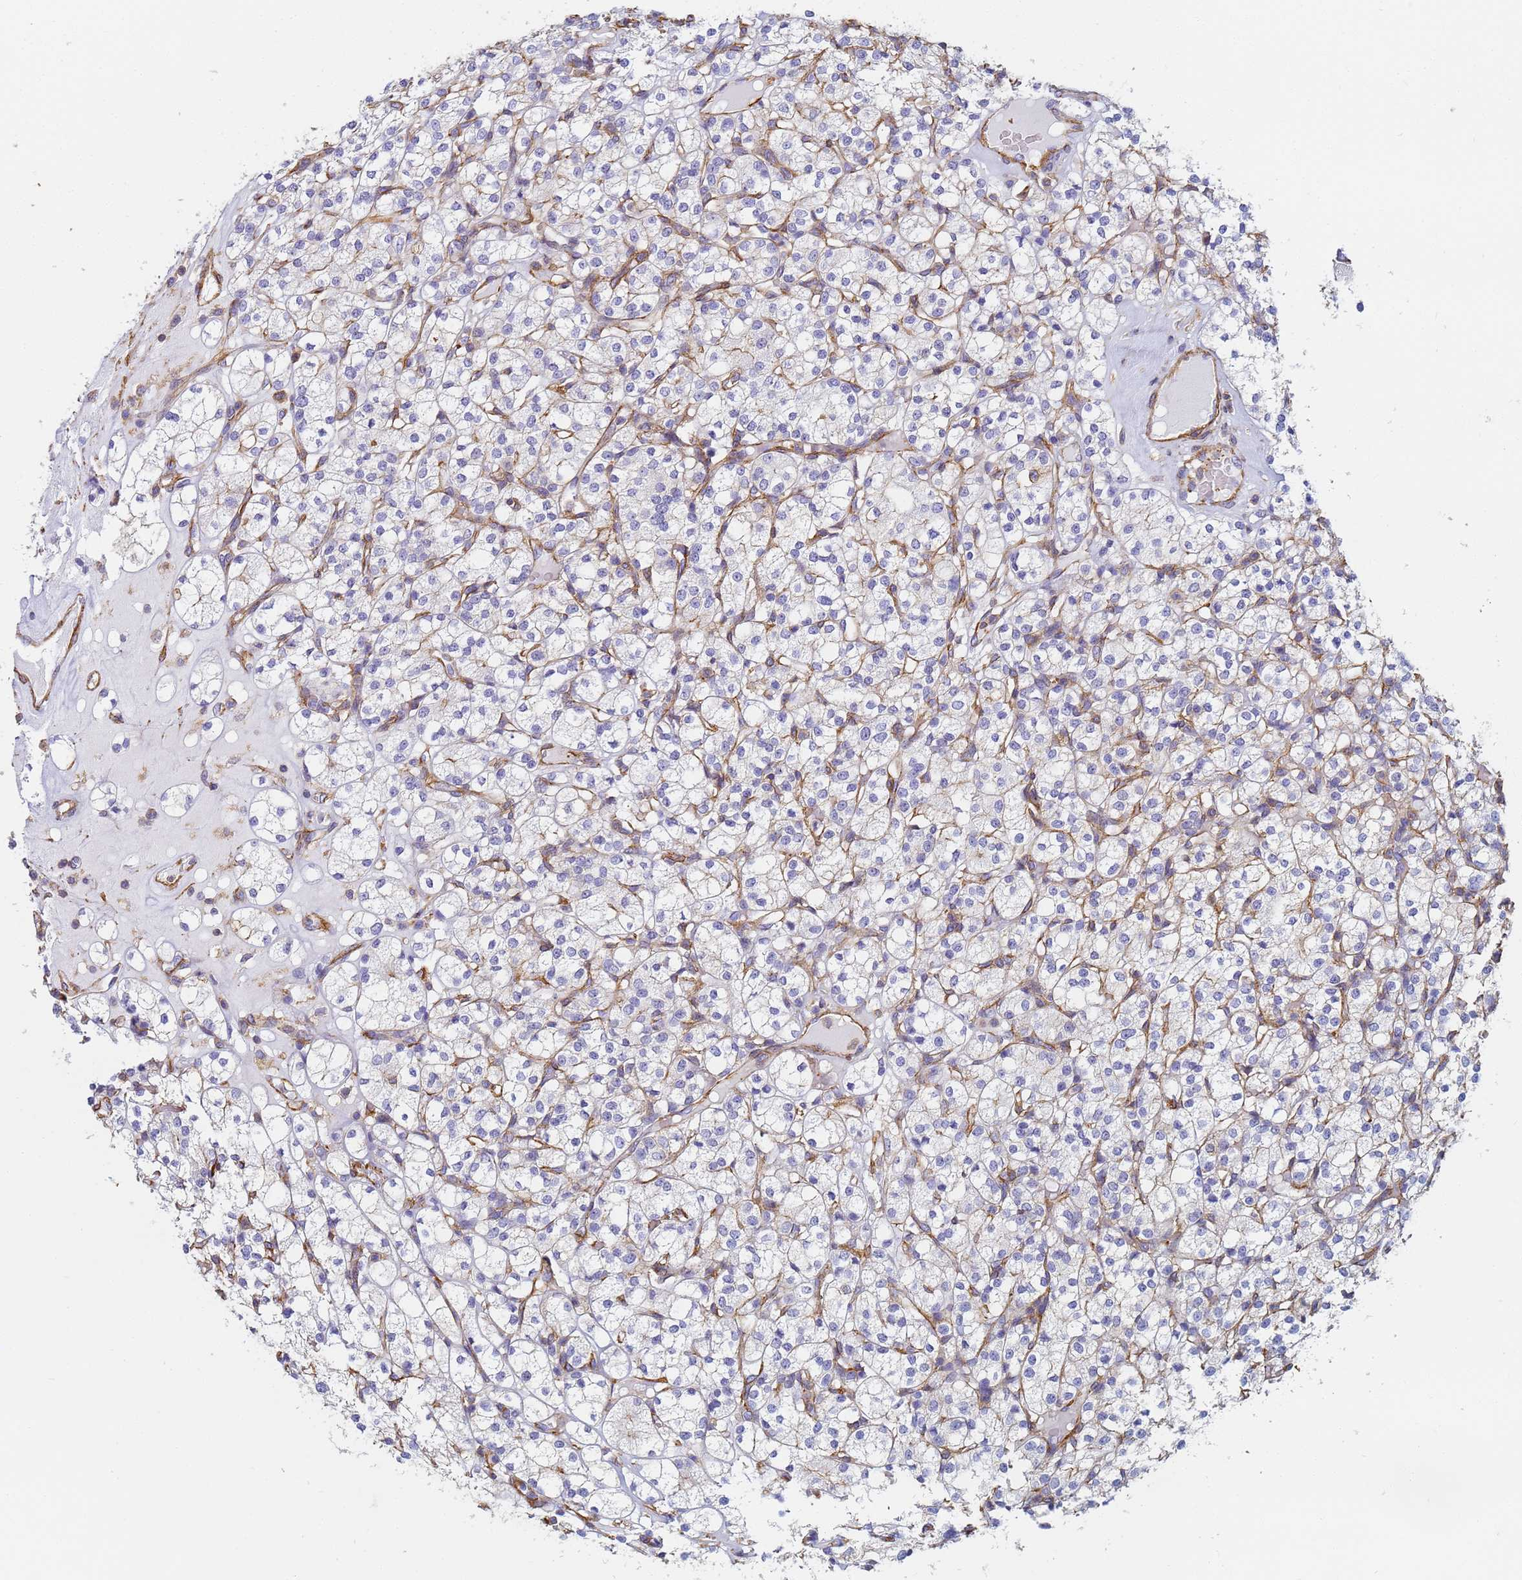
{"staining": {"intensity": "negative", "quantity": "none", "location": "none"}, "tissue": "renal cancer", "cell_type": "Tumor cells", "image_type": "cancer", "snomed": [{"axis": "morphology", "description": "Adenocarcinoma, NOS"}, {"axis": "topography", "description": "Kidney"}], "caption": "Tumor cells show no significant protein staining in renal cancer. (DAB immunohistochemistry visualized using brightfield microscopy, high magnification).", "gene": "TPM1", "patient": {"sex": "male", "age": 77}}